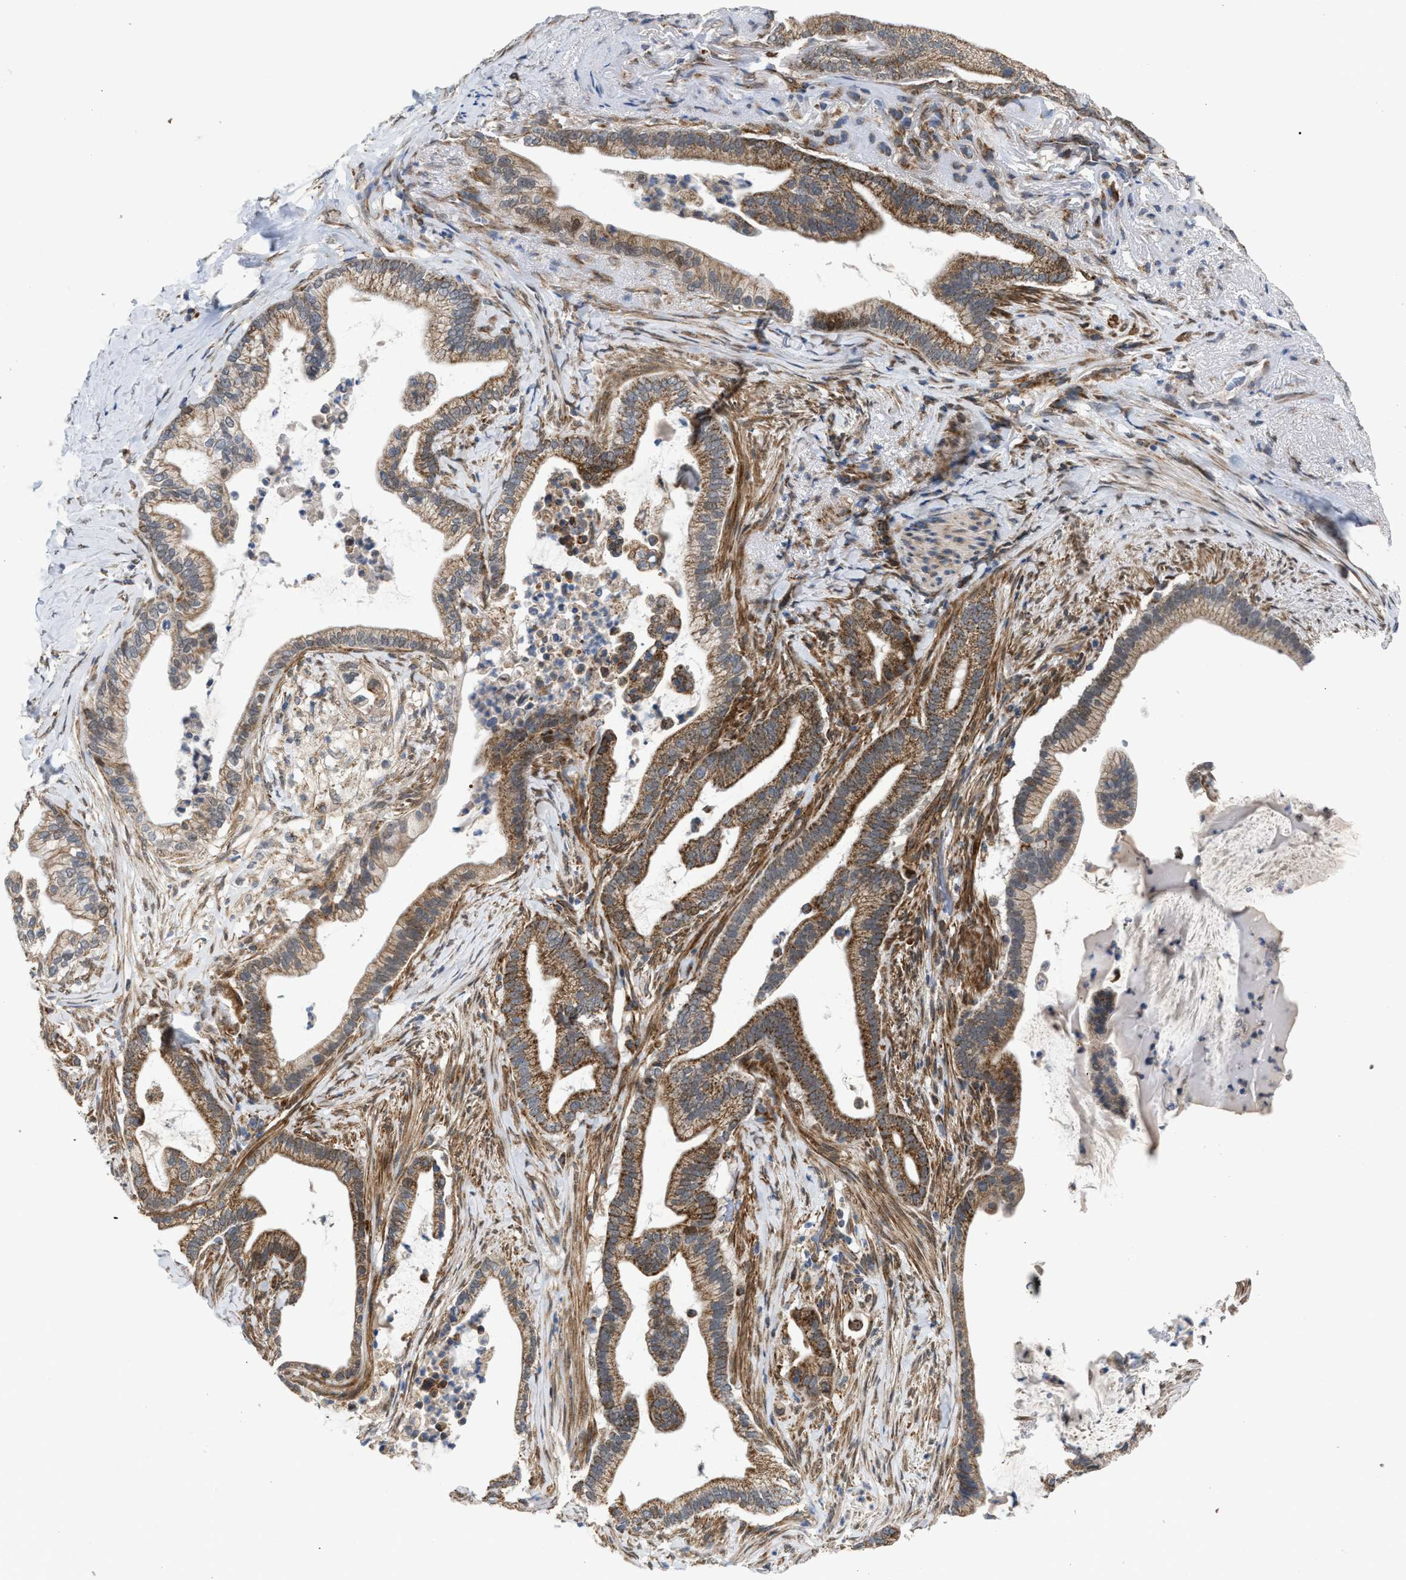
{"staining": {"intensity": "strong", "quantity": ">75%", "location": "cytoplasmic/membranous"}, "tissue": "pancreatic cancer", "cell_type": "Tumor cells", "image_type": "cancer", "snomed": [{"axis": "morphology", "description": "Adenocarcinoma, NOS"}, {"axis": "topography", "description": "Pancreas"}], "caption": "This is a micrograph of IHC staining of pancreatic cancer (adenocarcinoma), which shows strong positivity in the cytoplasmic/membranous of tumor cells.", "gene": "TACO1", "patient": {"sex": "male", "age": 69}}